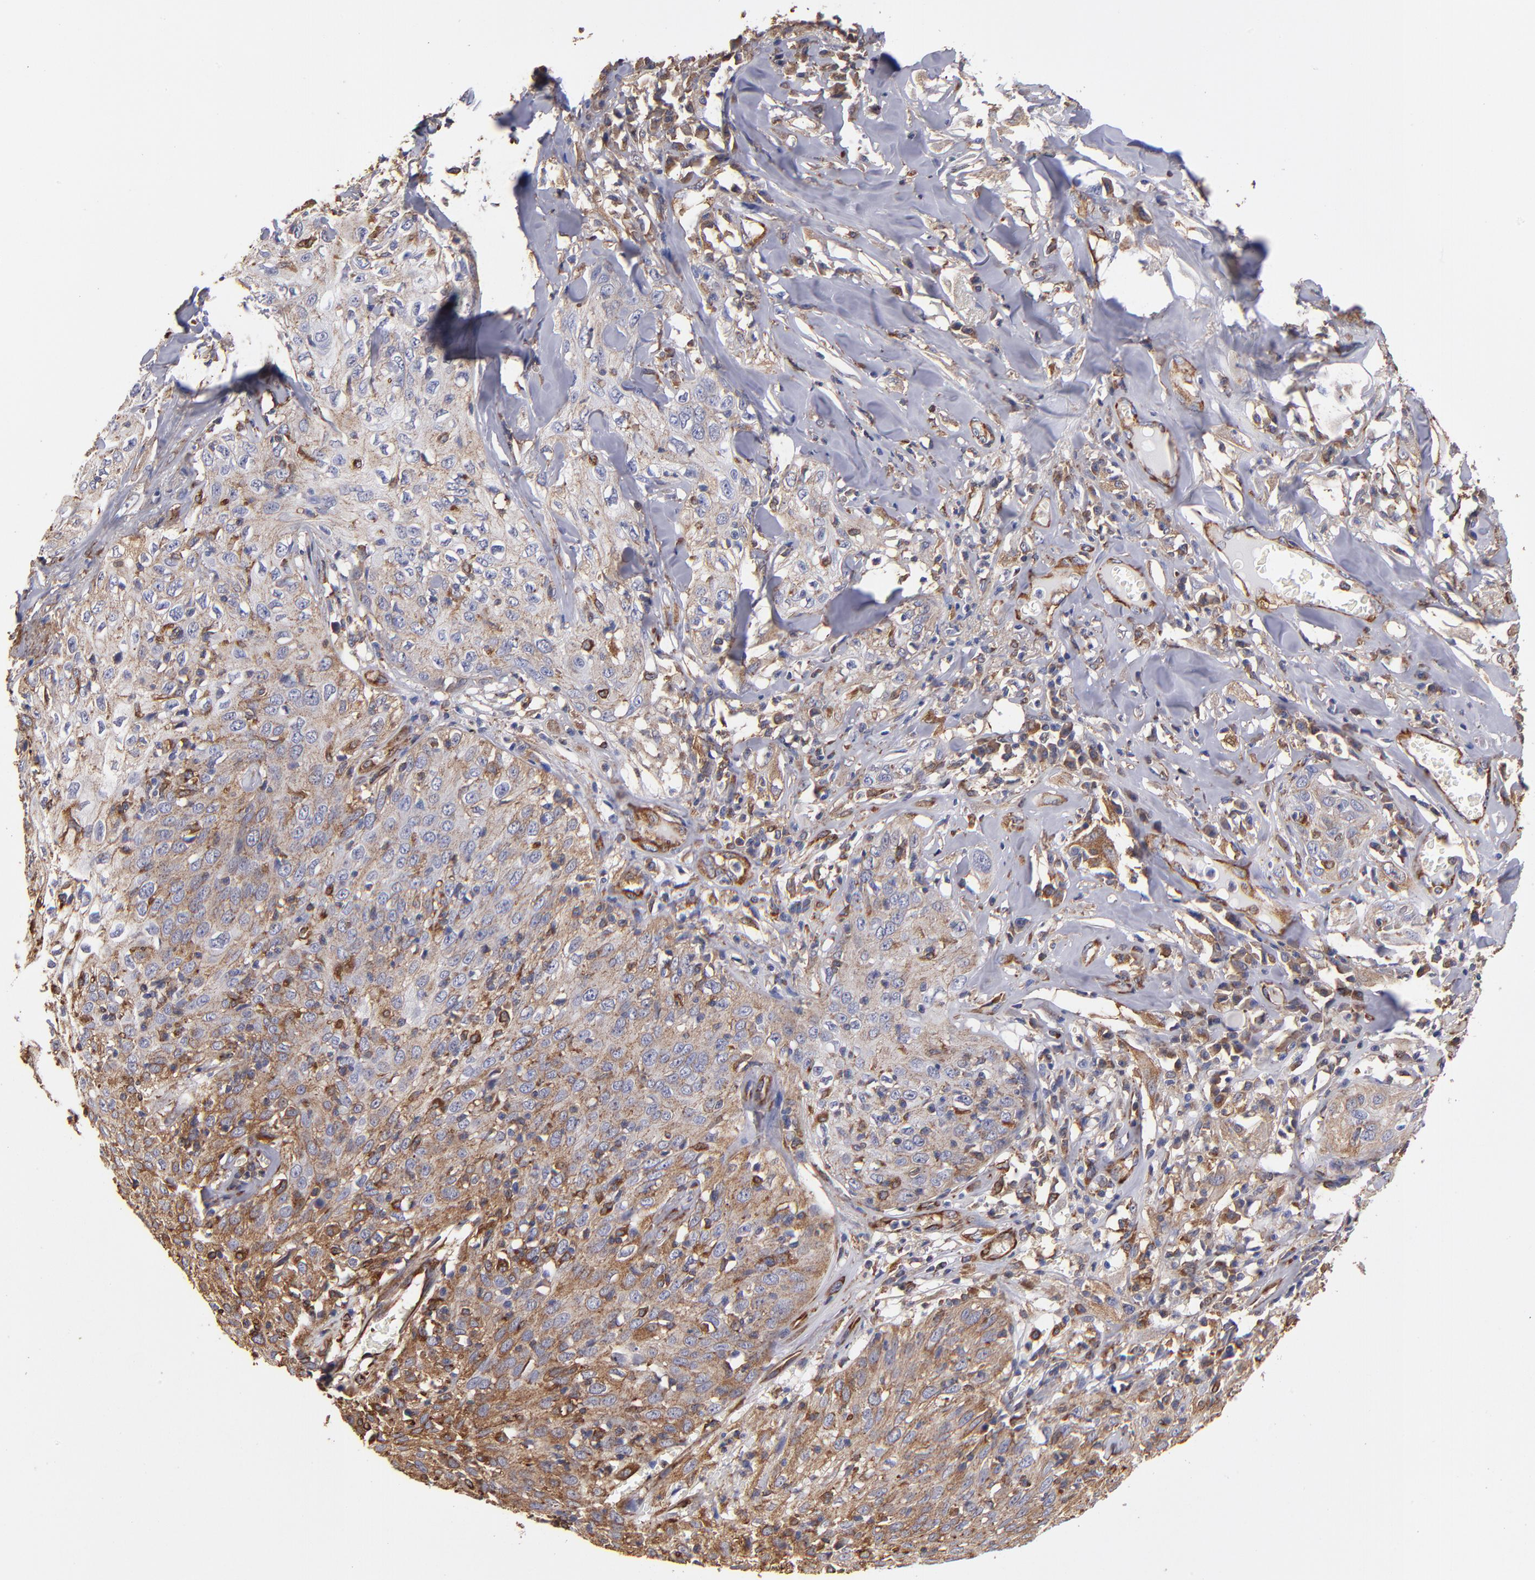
{"staining": {"intensity": "weak", "quantity": "25%-75%", "location": "cytoplasmic/membranous"}, "tissue": "skin cancer", "cell_type": "Tumor cells", "image_type": "cancer", "snomed": [{"axis": "morphology", "description": "Squamous cell carcinoma, NOS"}, {"axis": "topography", "description": "Skin"}], "caption": "A photomicrograph showing weak cytoplasmic/membranous positivity in approximately 25%-75% of tumor cells in skin cancer, as visualized by brown immunohistochemical staining.", "gene": "MVP", "patient": {"sex": "male", "age": 65}}